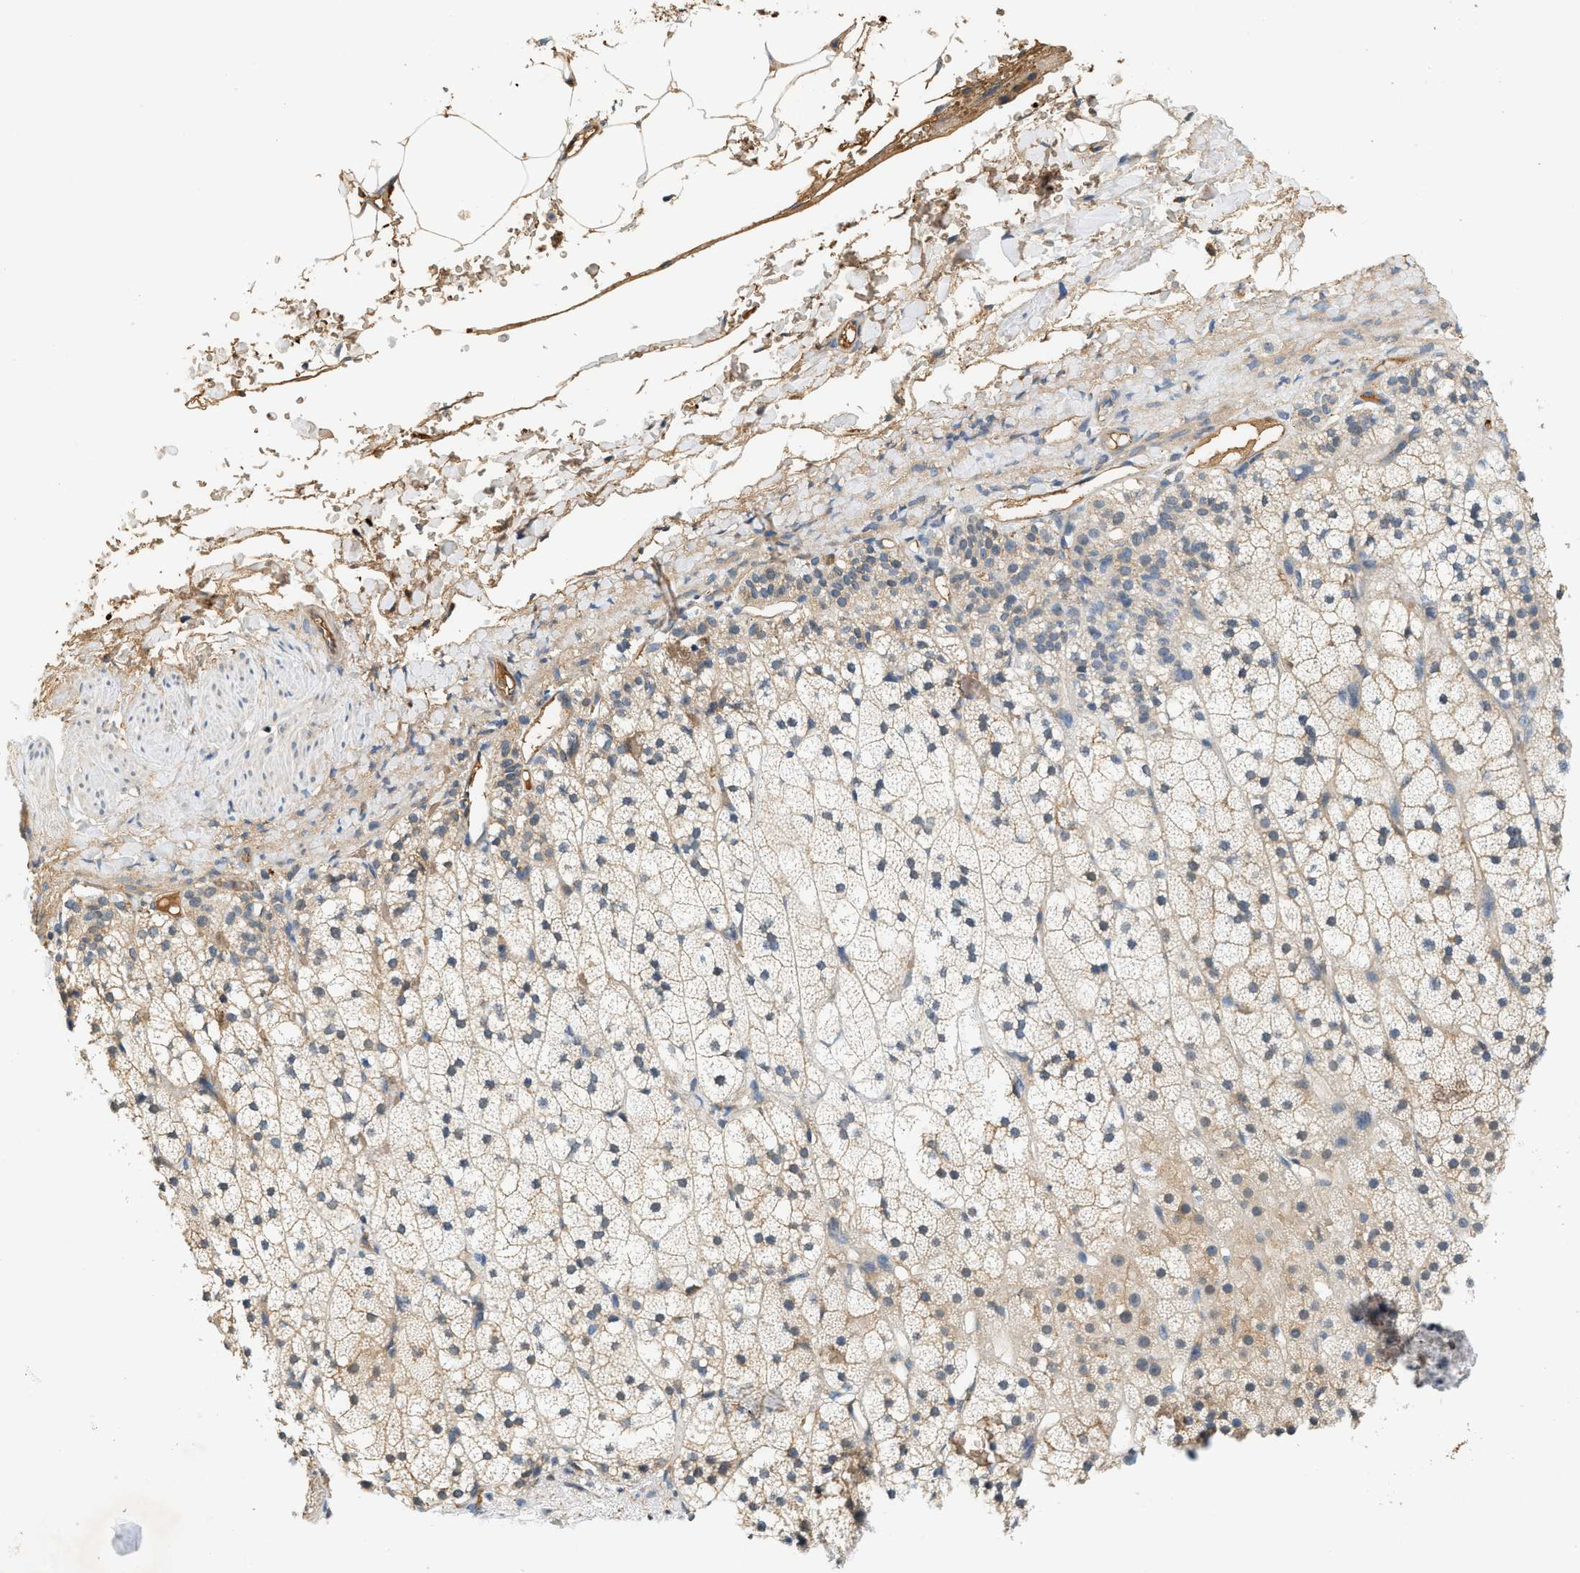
{"staining": {"intensity": "weak", "quantity": "<25%", "location": "cytoplasmic/membranous"}, "tissue": "adrenal gland", "cell_type": "Glandular cells", "image_type": "normal", "snomed": [{"axis": "morphology", "description": "Normal tissue, NOS"}, {"axis": "topography", "description": "Adrenal gland"}], "caption": "Adrenal gland was stained to show a protein in brown. There is no significant staining in glandular cells. (Immunohistochemistry (ihc), brightfield microscopy, high magnification).", "gene": "CYTH2", "patient": {"sex": "male", "age": 35}}